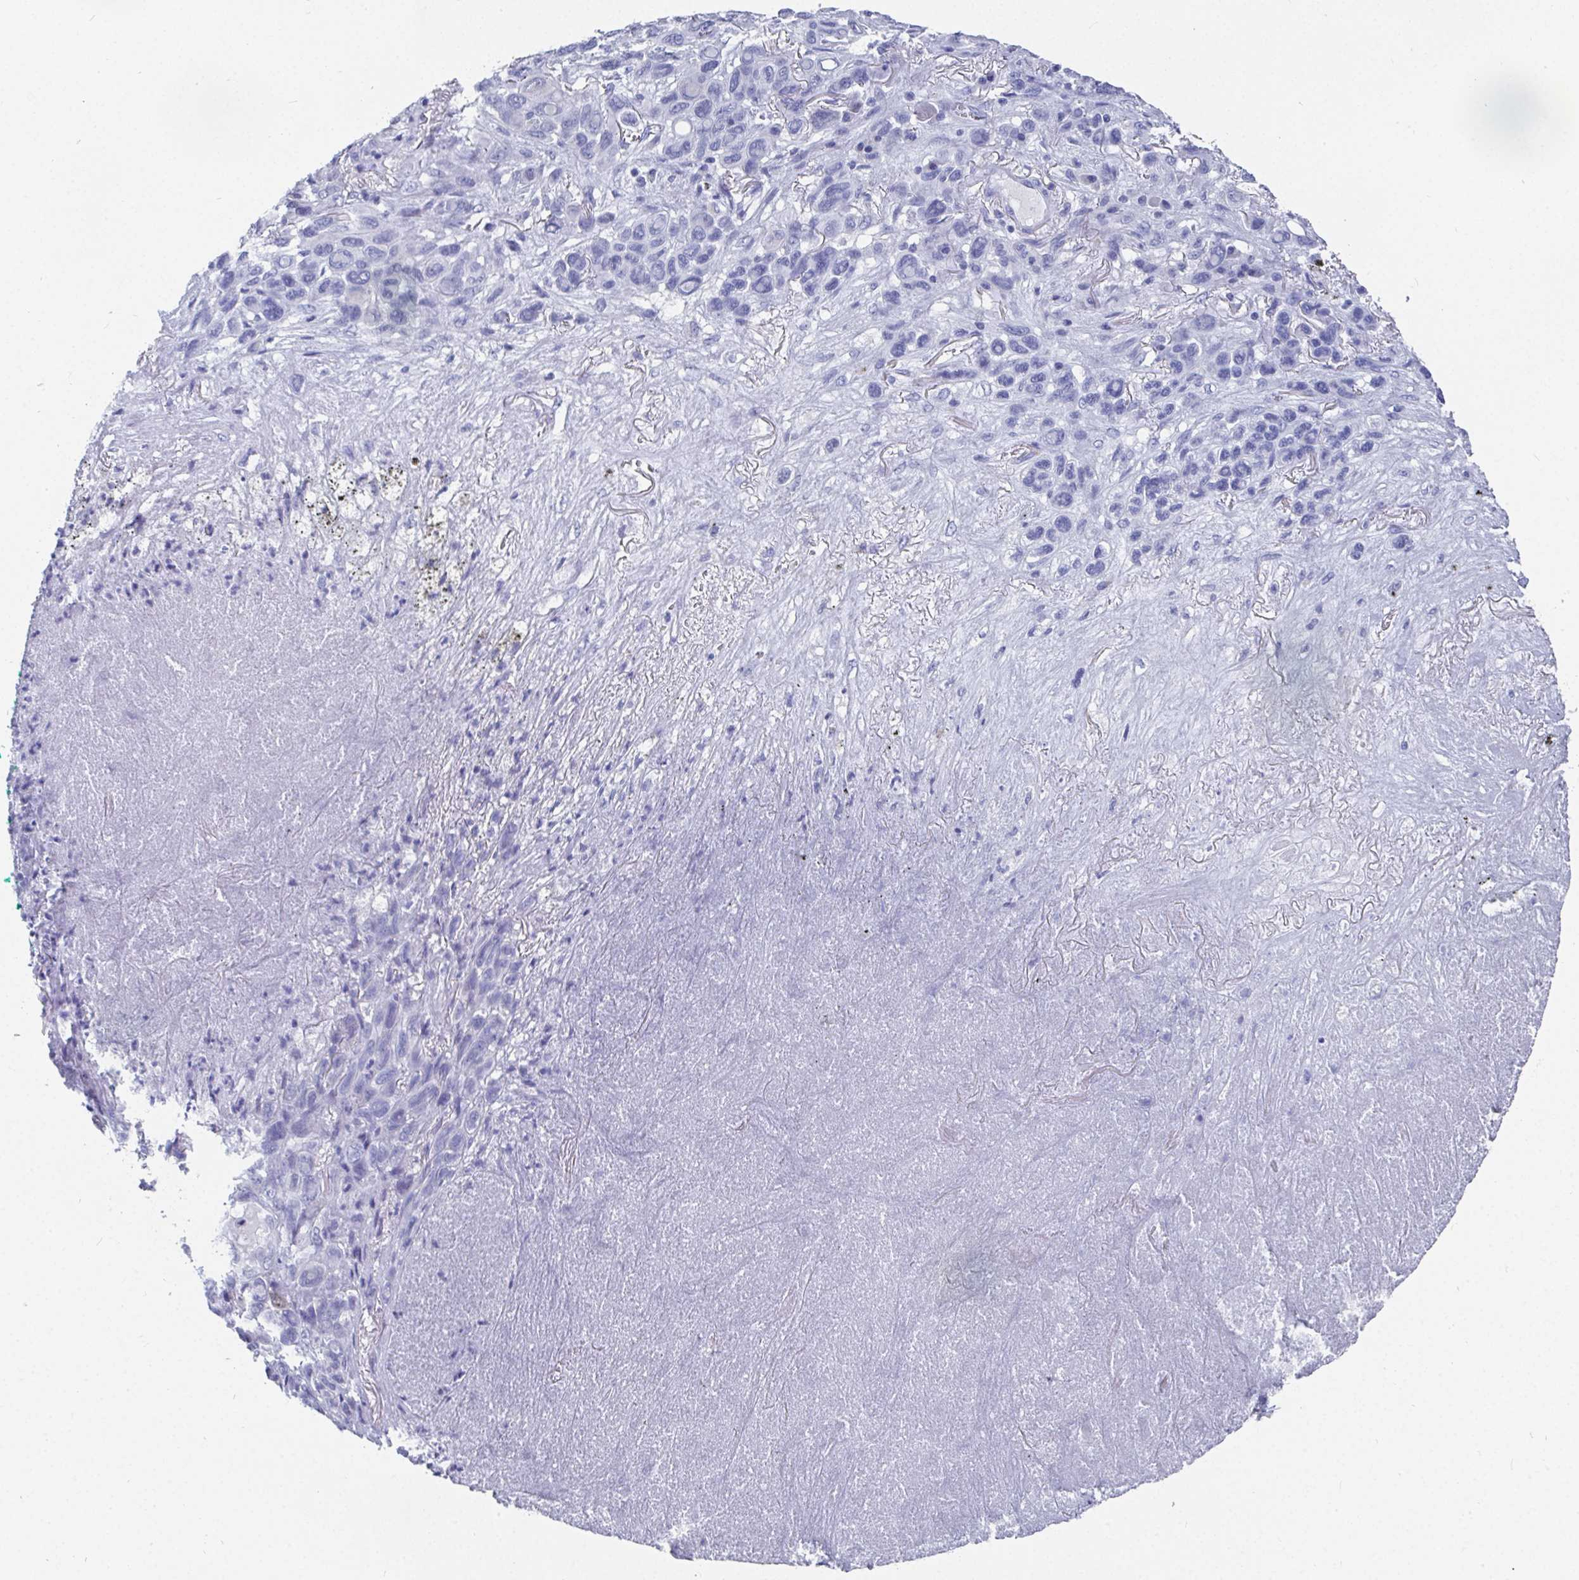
{"staining": {"intensity": "negative", "quantity": "none", "location": "none"}, "tissue": "melanoma", "cell_type": "Tumor cells", "image_type": "cancer", "snomed": [{"axis": "morphology", "description": "Malignant melanoma, Metastatic site"}, {"axis": "topography", "description": "Lung"}], "caption": "Immunohistochemistry histopathology image of neoplastic tissue: human malignant melanoma (metastatic site) stained with DAB displays no significant protein positivity in tumor cells. (Stains: DAB IHC with hematoxylin counter stain, Microscopy: brightfield microscopy at high magnification).", "gene": "GRIA1", "patient": {"sex": "male", "age": 48}}